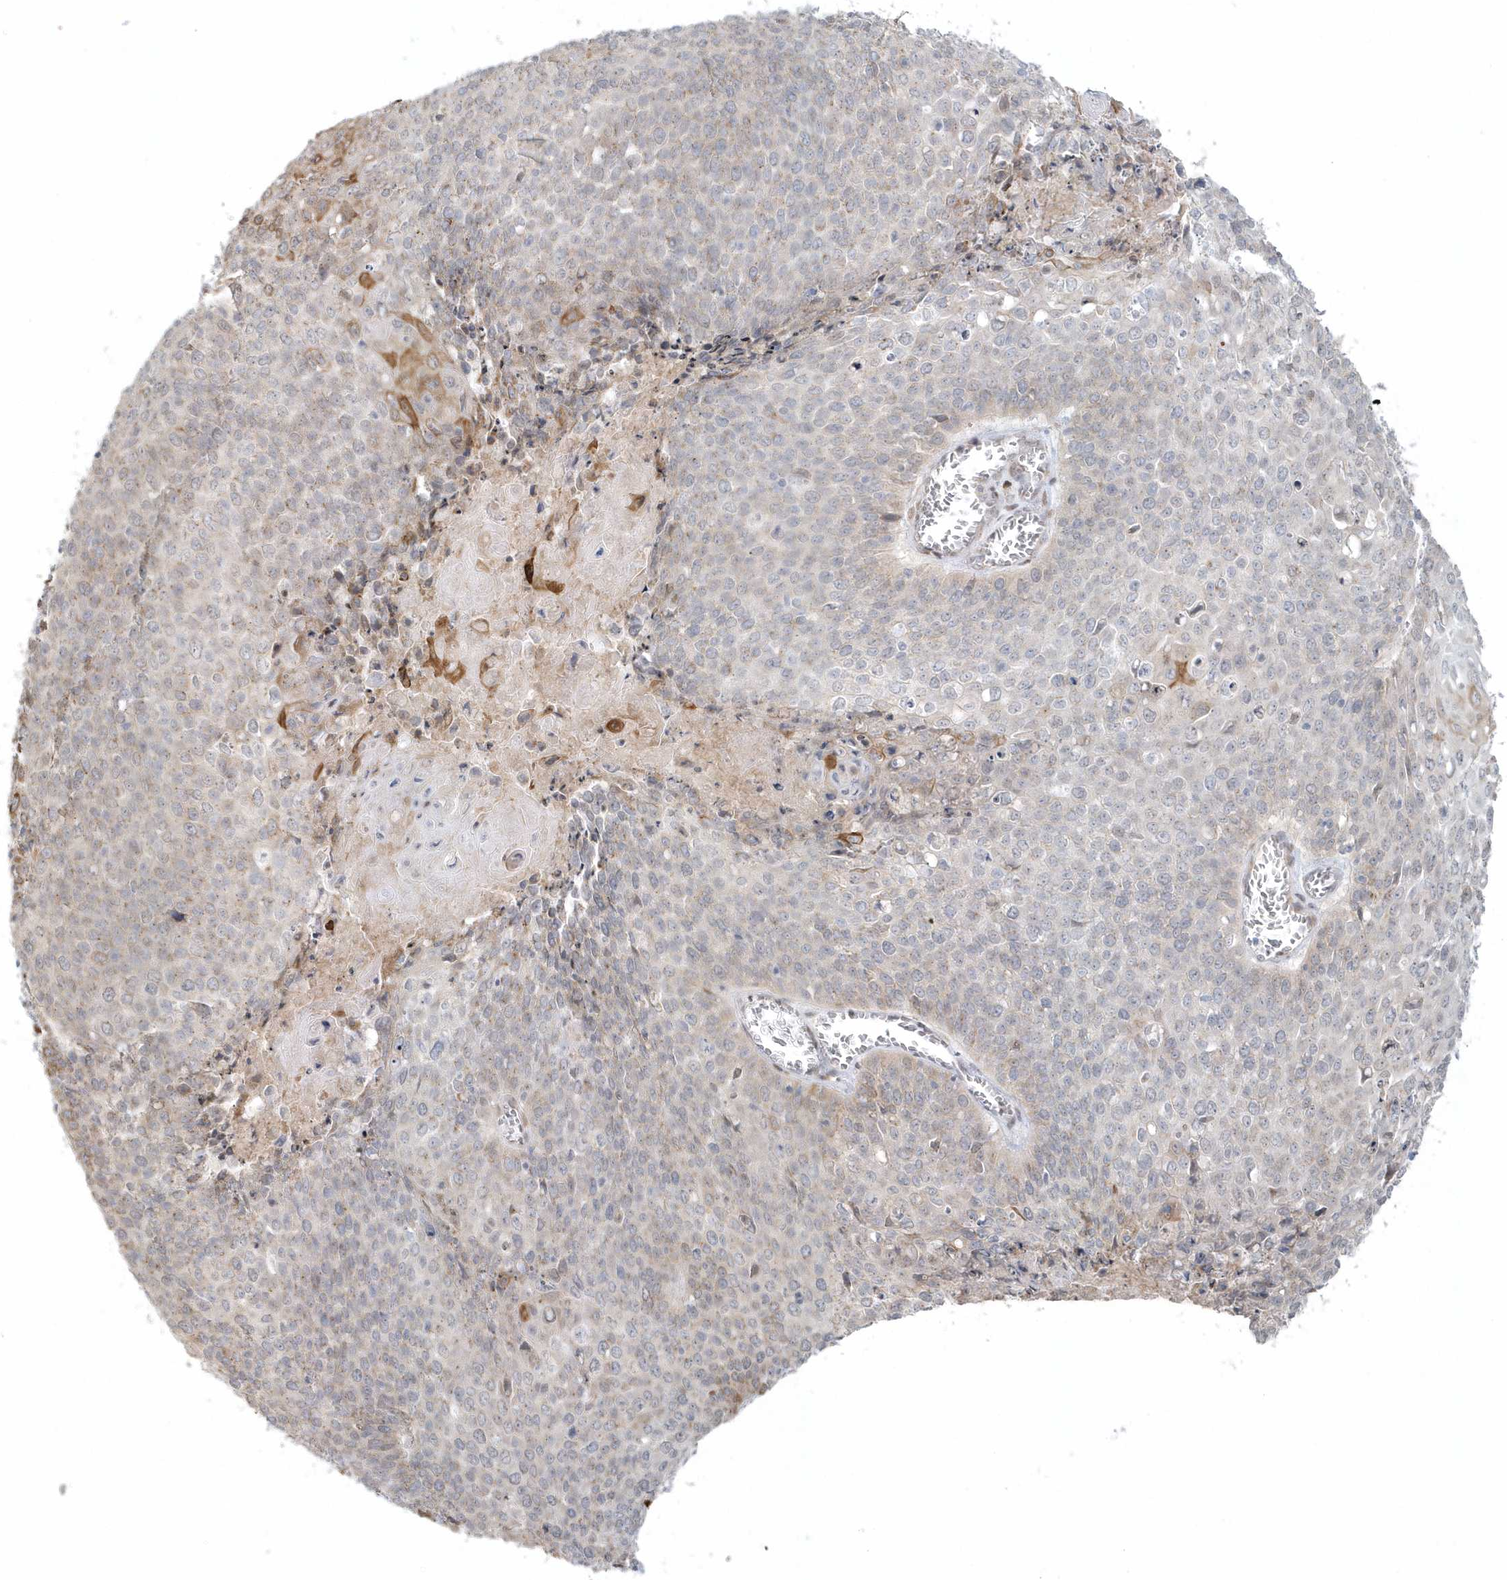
{"staining": {"intensity": "moderate", "quantity": "<25%", "location": "cytoplasmic/membranous"}, "tissue": "cervical cancer", "cell_type": "Tumor cells", "image_type": "cancer", "snomed": [{"axis": "morphology", "description": "Squamous cell carcinoma, NOS"}, {"axis": "topography", "description": "Cervix"}], "caption": "Moderate cytoplasmic/membranous expression is present in approximately <25% of tumor cells in cervical cancer.", "gene": "DHFR", "patient": {"sex": "female", "age": 39}}